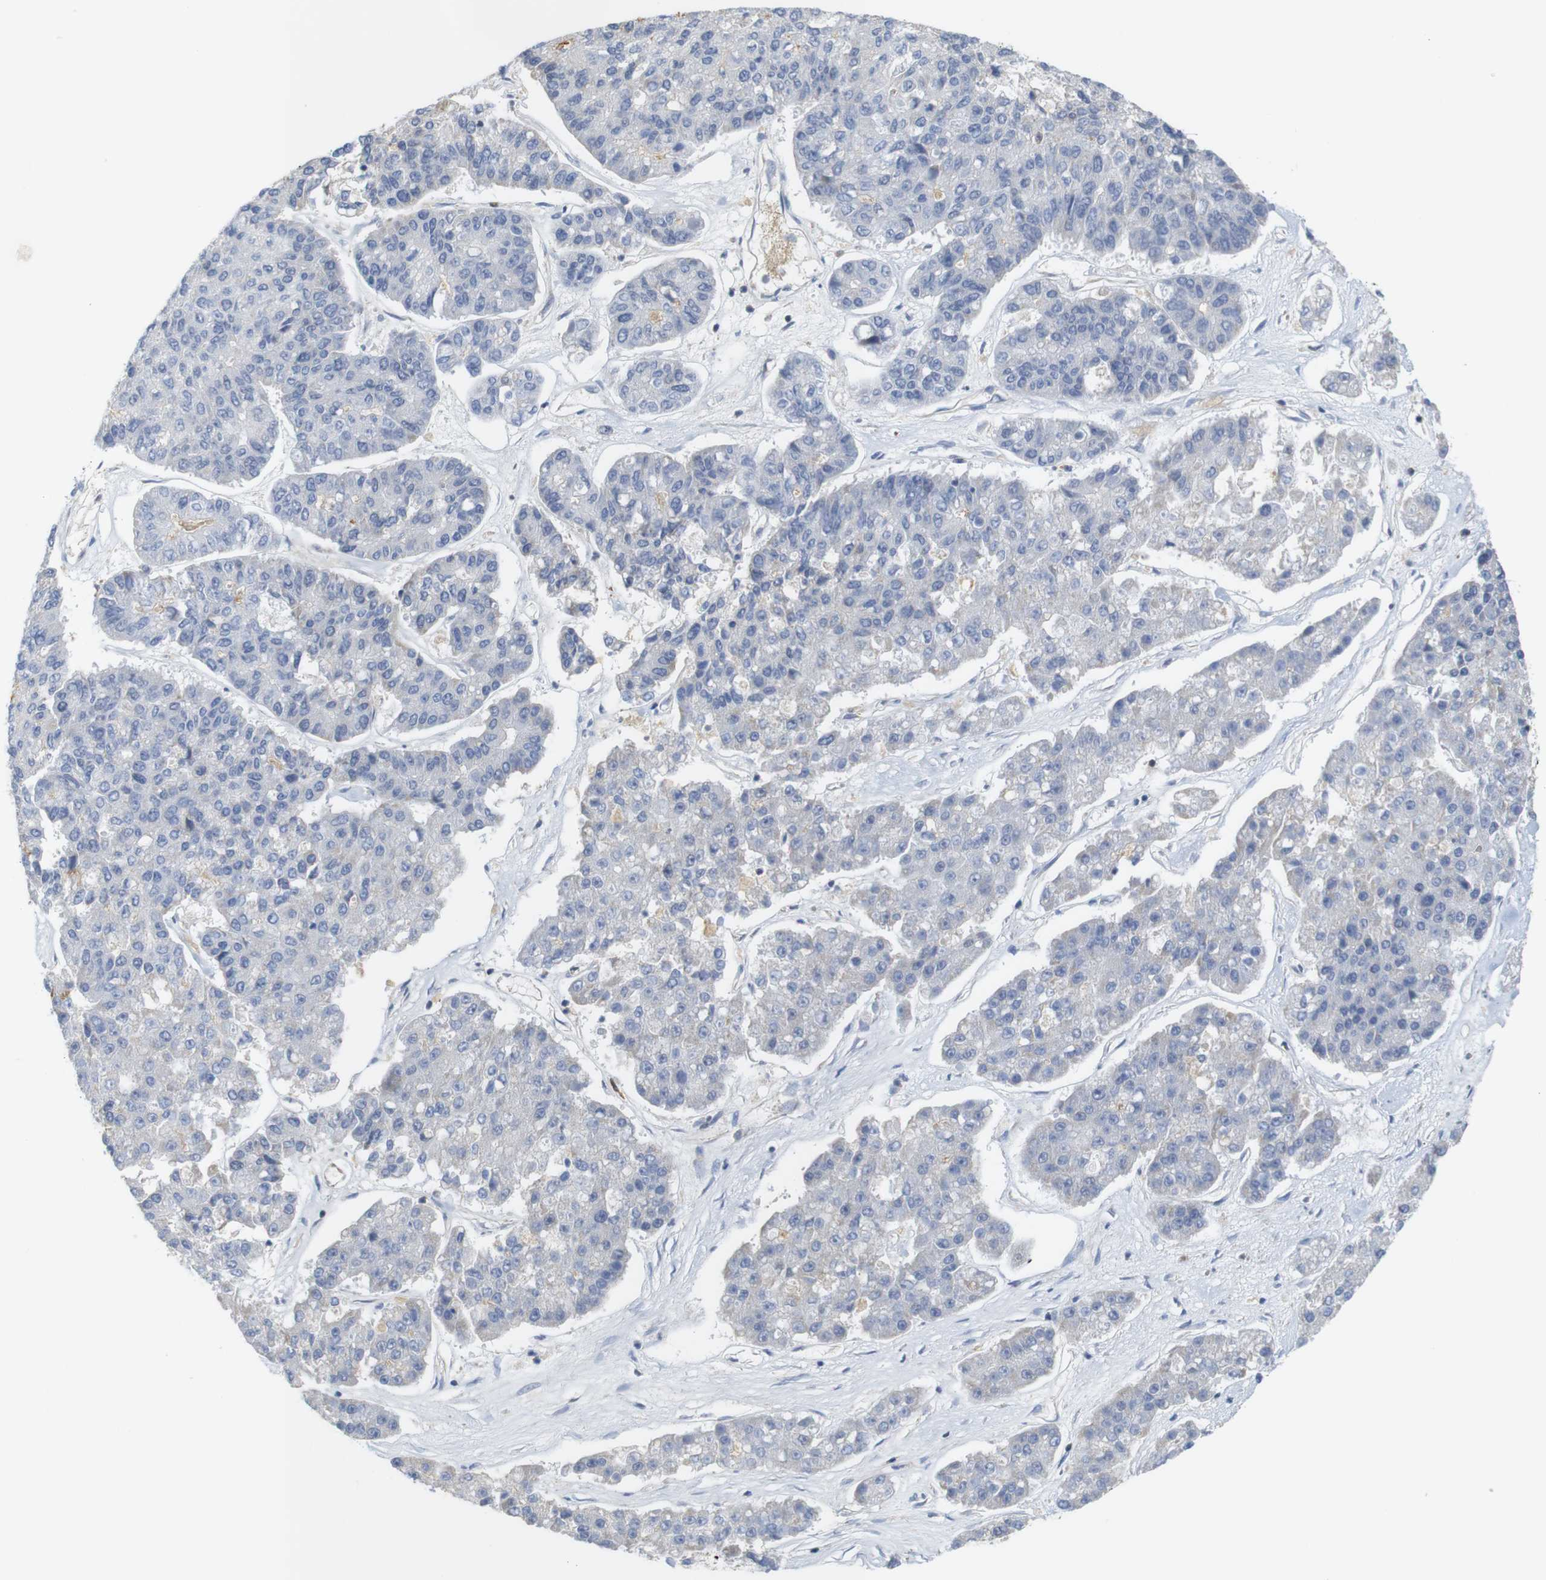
{"staining": {"intensity": "negative", "quantity": "none", "location": "none"}, "tissue": "pancreatic cancer", "cell_type": "Tumor cells", "image_type": "cancer", "snomed": [{"axis": "morphology", "description": "Adenocarcinoma, NOS"}, {"axis": "topography", "description": "Pancreas"}], "caption": "The immunohistochemistry image has no significant positivity in tumor cells of pancreatic cancer (adenocarcinoma) tissue.", "gene": "OTOF", "patient": {"sex": "male", "age": 50}}